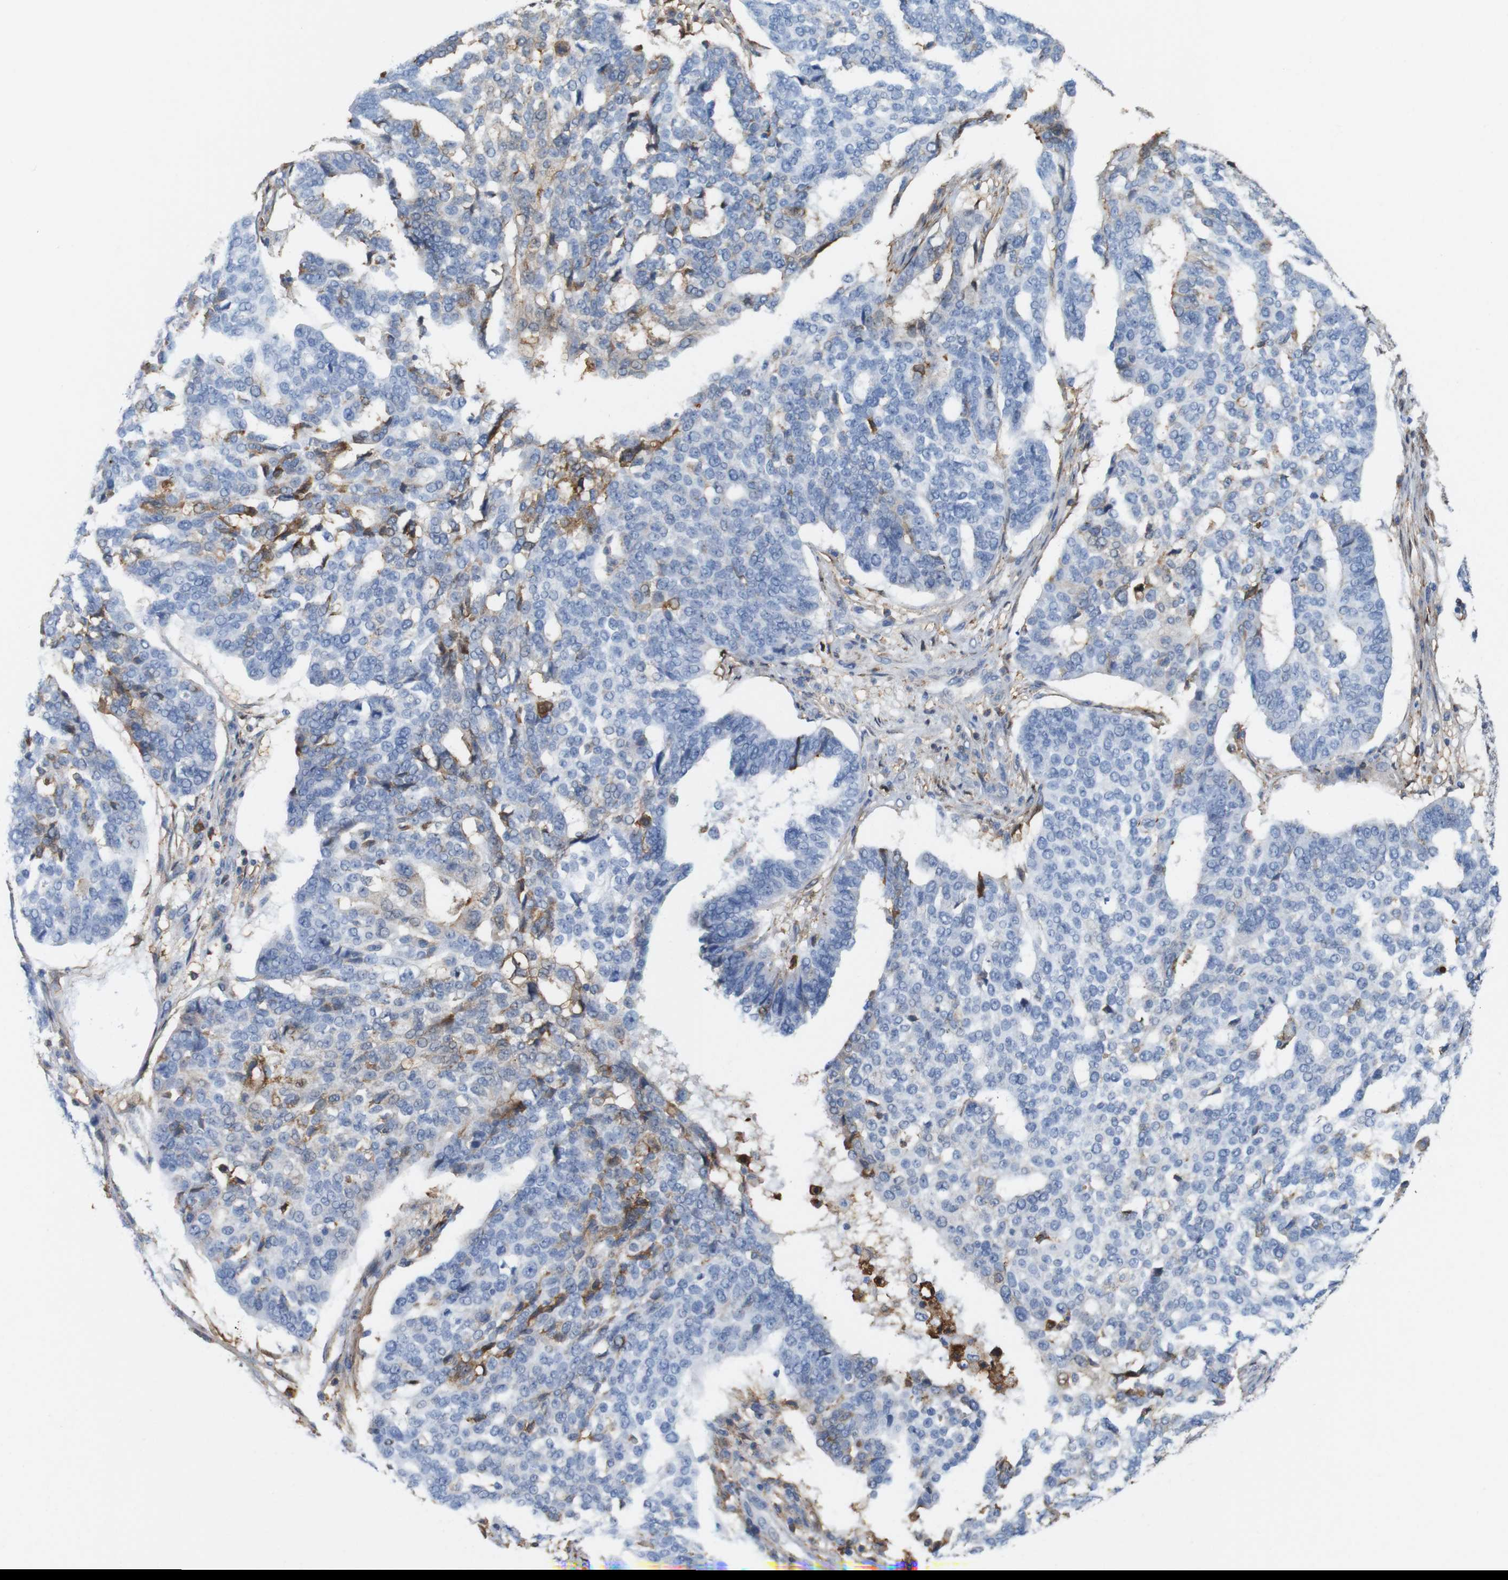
{"staining": {"intensity": "weak", "quantity": "<25%", "location": "cytoplasmic/membranous"}, "tissue": "ovarian cancer", "cell_type": "Tumor cells", "image_type": "cancer", "snomed": [{"axis": "morphology", "description": "Cystadenocarcinoma, serous, NOS"}, {"axis": "topography", "description": "Ovary"}], "caption": "There is no significant staining in tumor cells of ovarian cancer.", "gene": "ANXA1", "patient": {"sex": "female", "age": 59}}